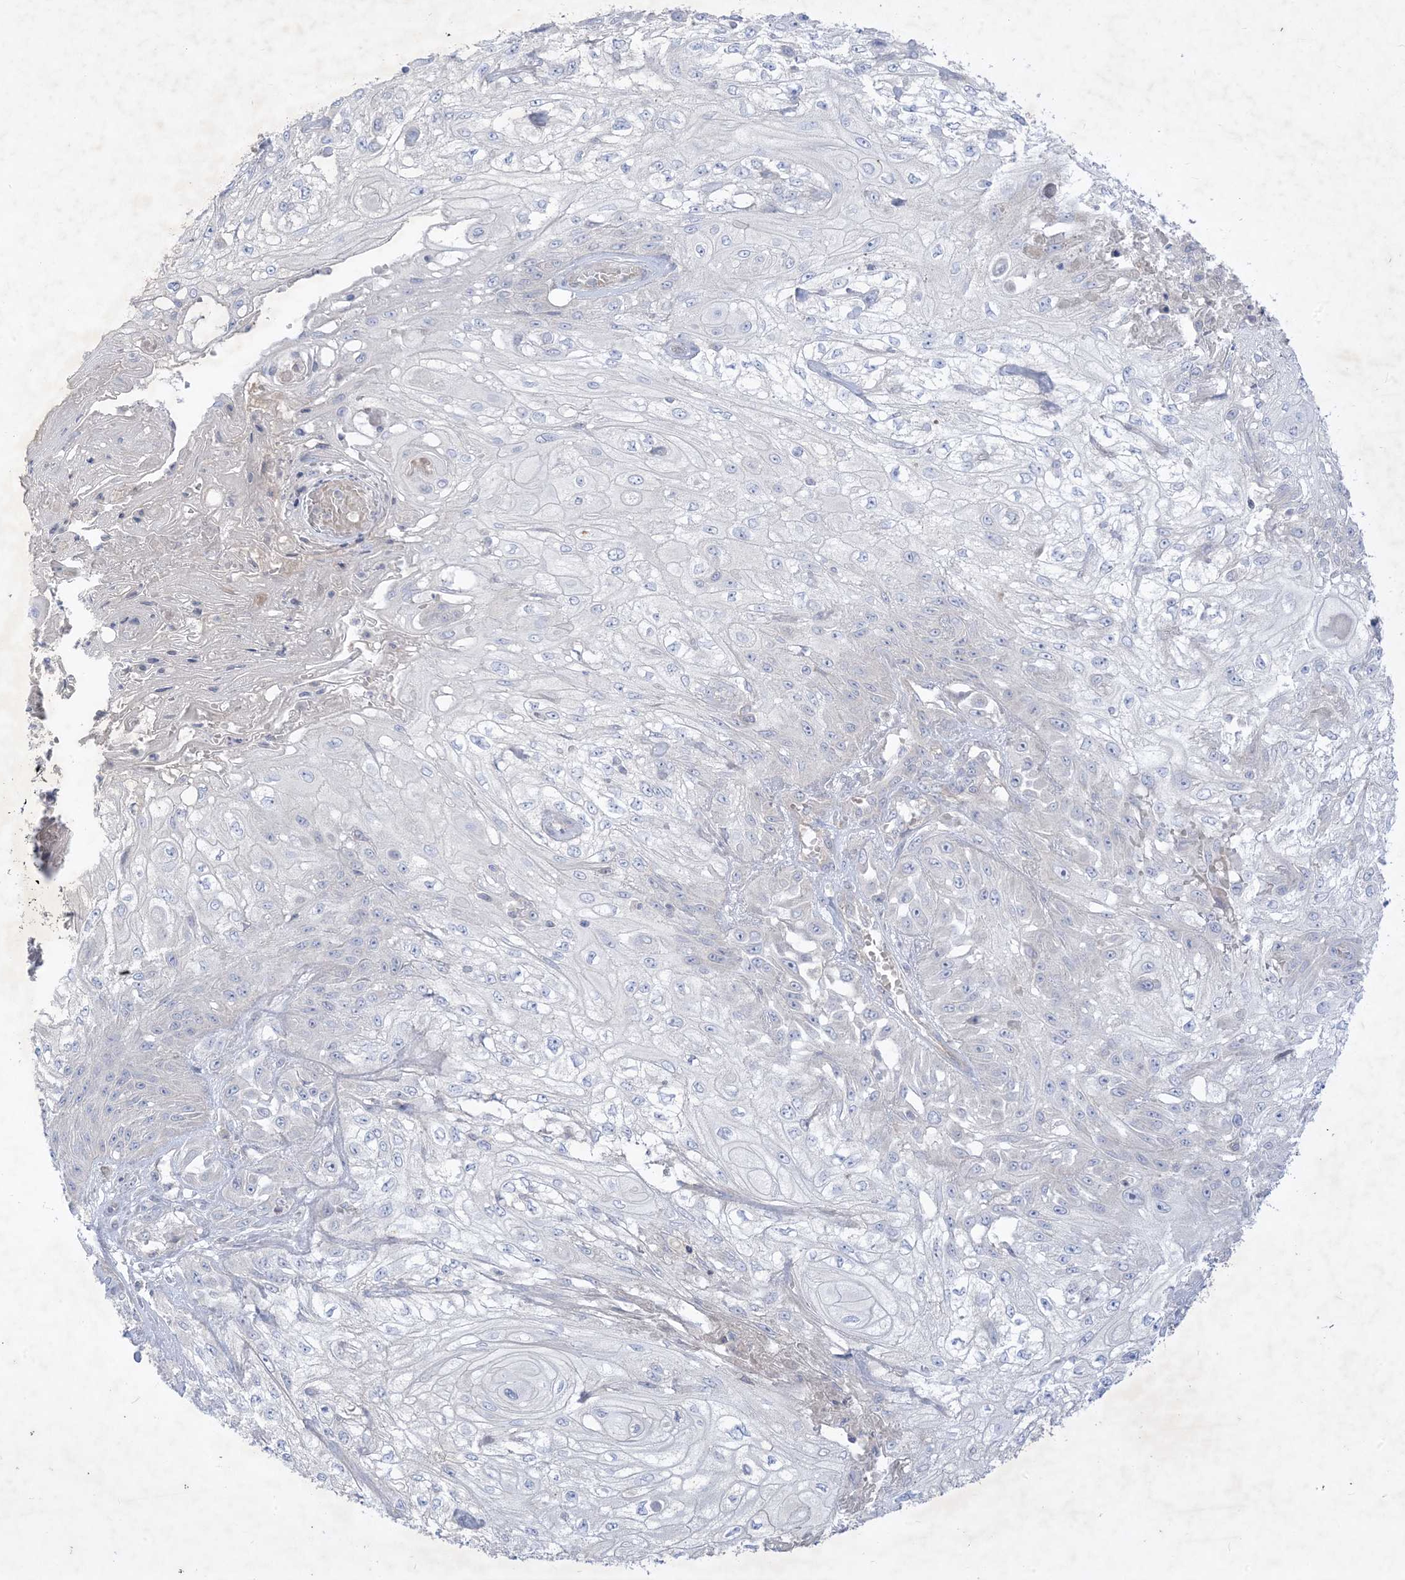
{"staining": {"intensity": "negative", "quantity": "none", "location": "none"}, "tissue": "skin cancer", "cell_type": "Tumor cells", "image_type": "cancer", "snomed": [{"axis": "morphology", "description": "Squamous cell carcinoma, NOS"}, {"axis": "morphology", "description": "Squamous cell carcinoma, metastatic, NOS"}, {"axis": "topography", "description": "Skin"}, {"axis": "topography", "description": "Lymph node"}], "caption": "Image shows no protein positivity in tumor cells of skin metastatic squamous cell carcinoma tissue.", "gene": "PLEKHA3", "patient": {"sex": "male", "age": 75}}